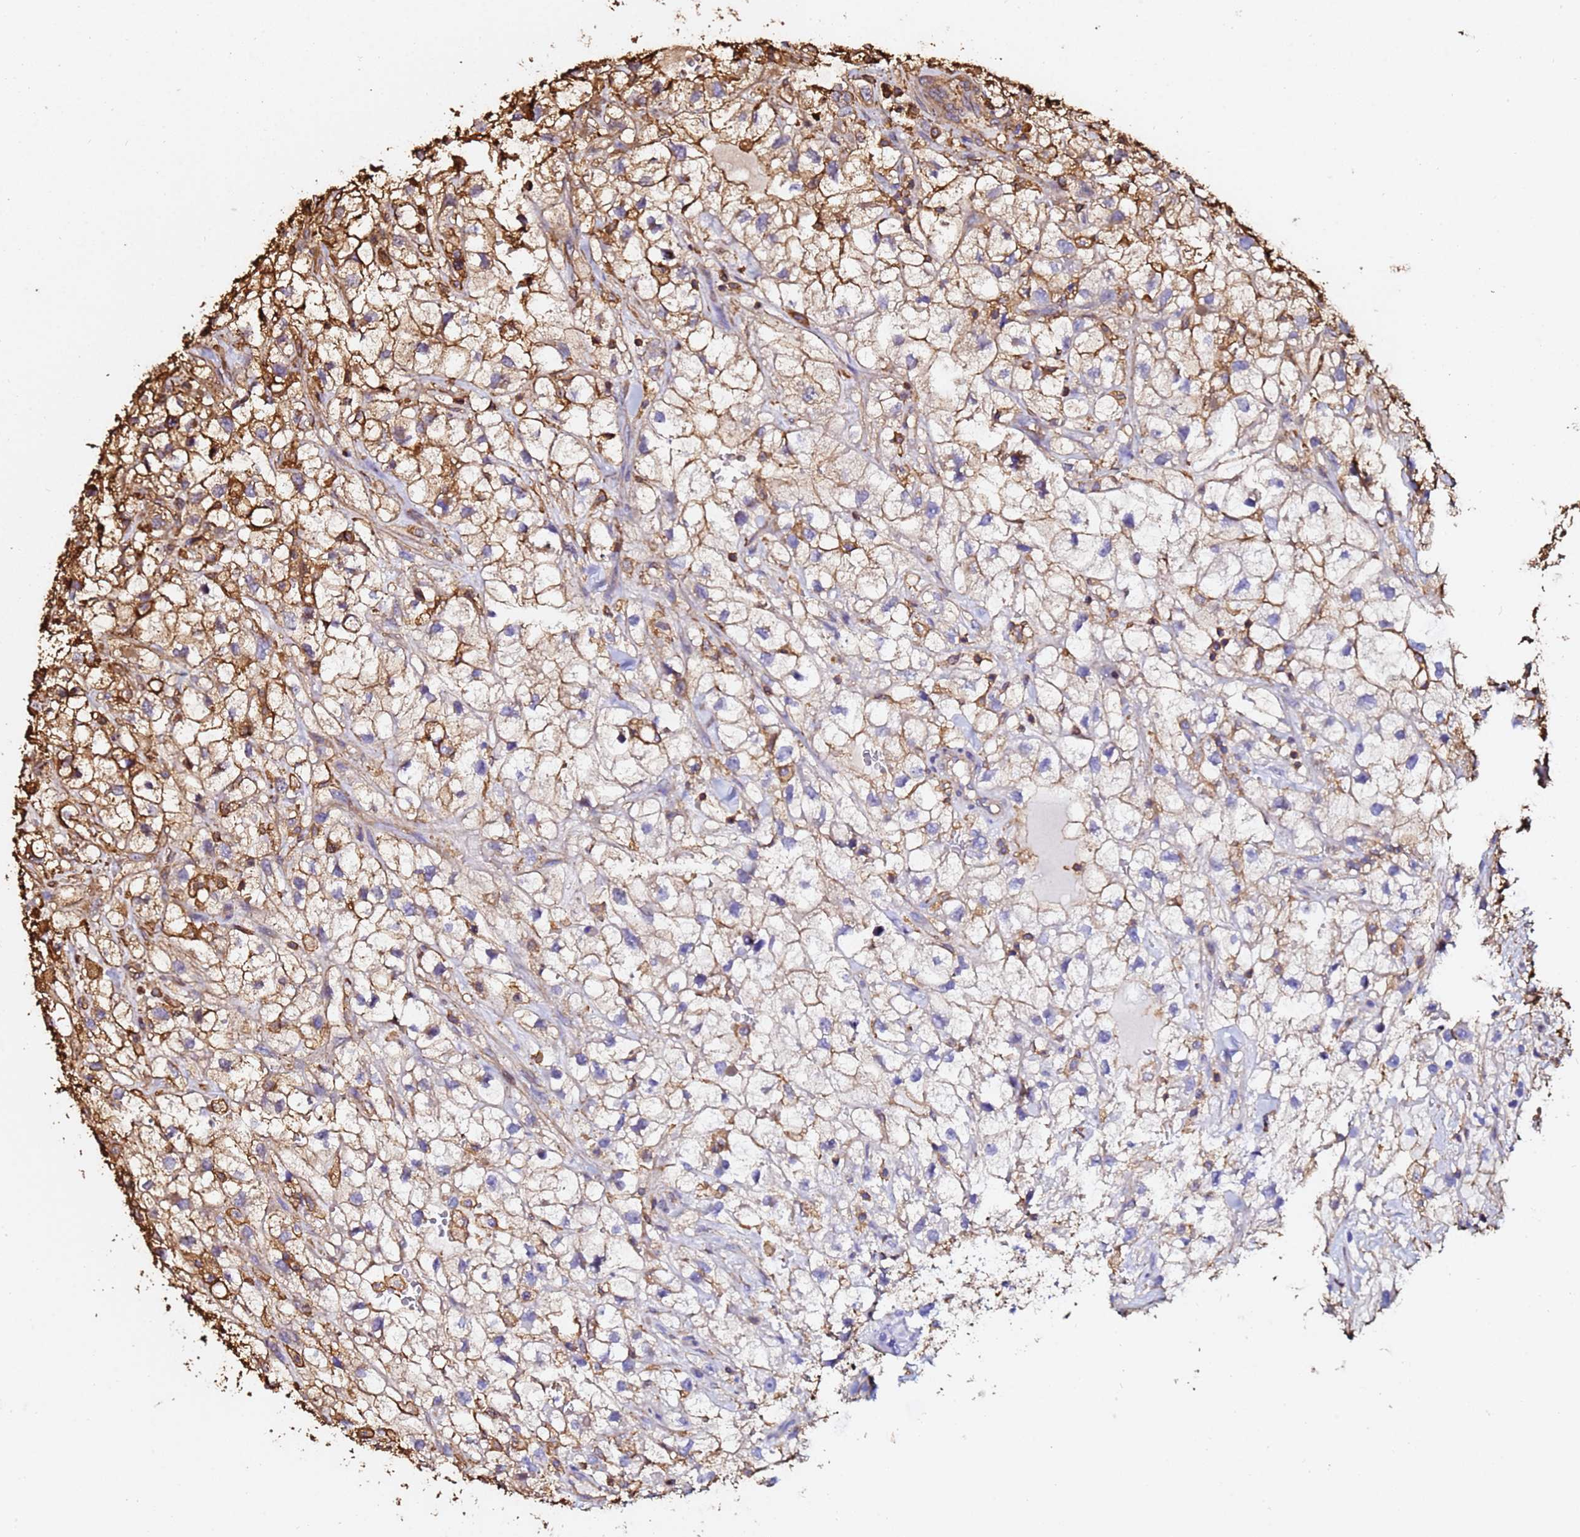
{"staining": {"intensity": "strong", "quantity": "<25%", "location": "cytoplasmic/membranous"}, "tissue": "renal cancer", "cell_type": "Tumor cells", "image_type": "cancer", "snomed": [{"axis": "morphology", "description": "Adenocarcinoma, NOS"}, {"axis": "topography", "description": "Kidney"}], "caption": "A brown stain highlights strong cytoplasmic/membranous expression of a protein in adenocarcinoma (renal) tumor cells.", "gene": "ACTB", "patient": {"sex": "male", "age": 59}}